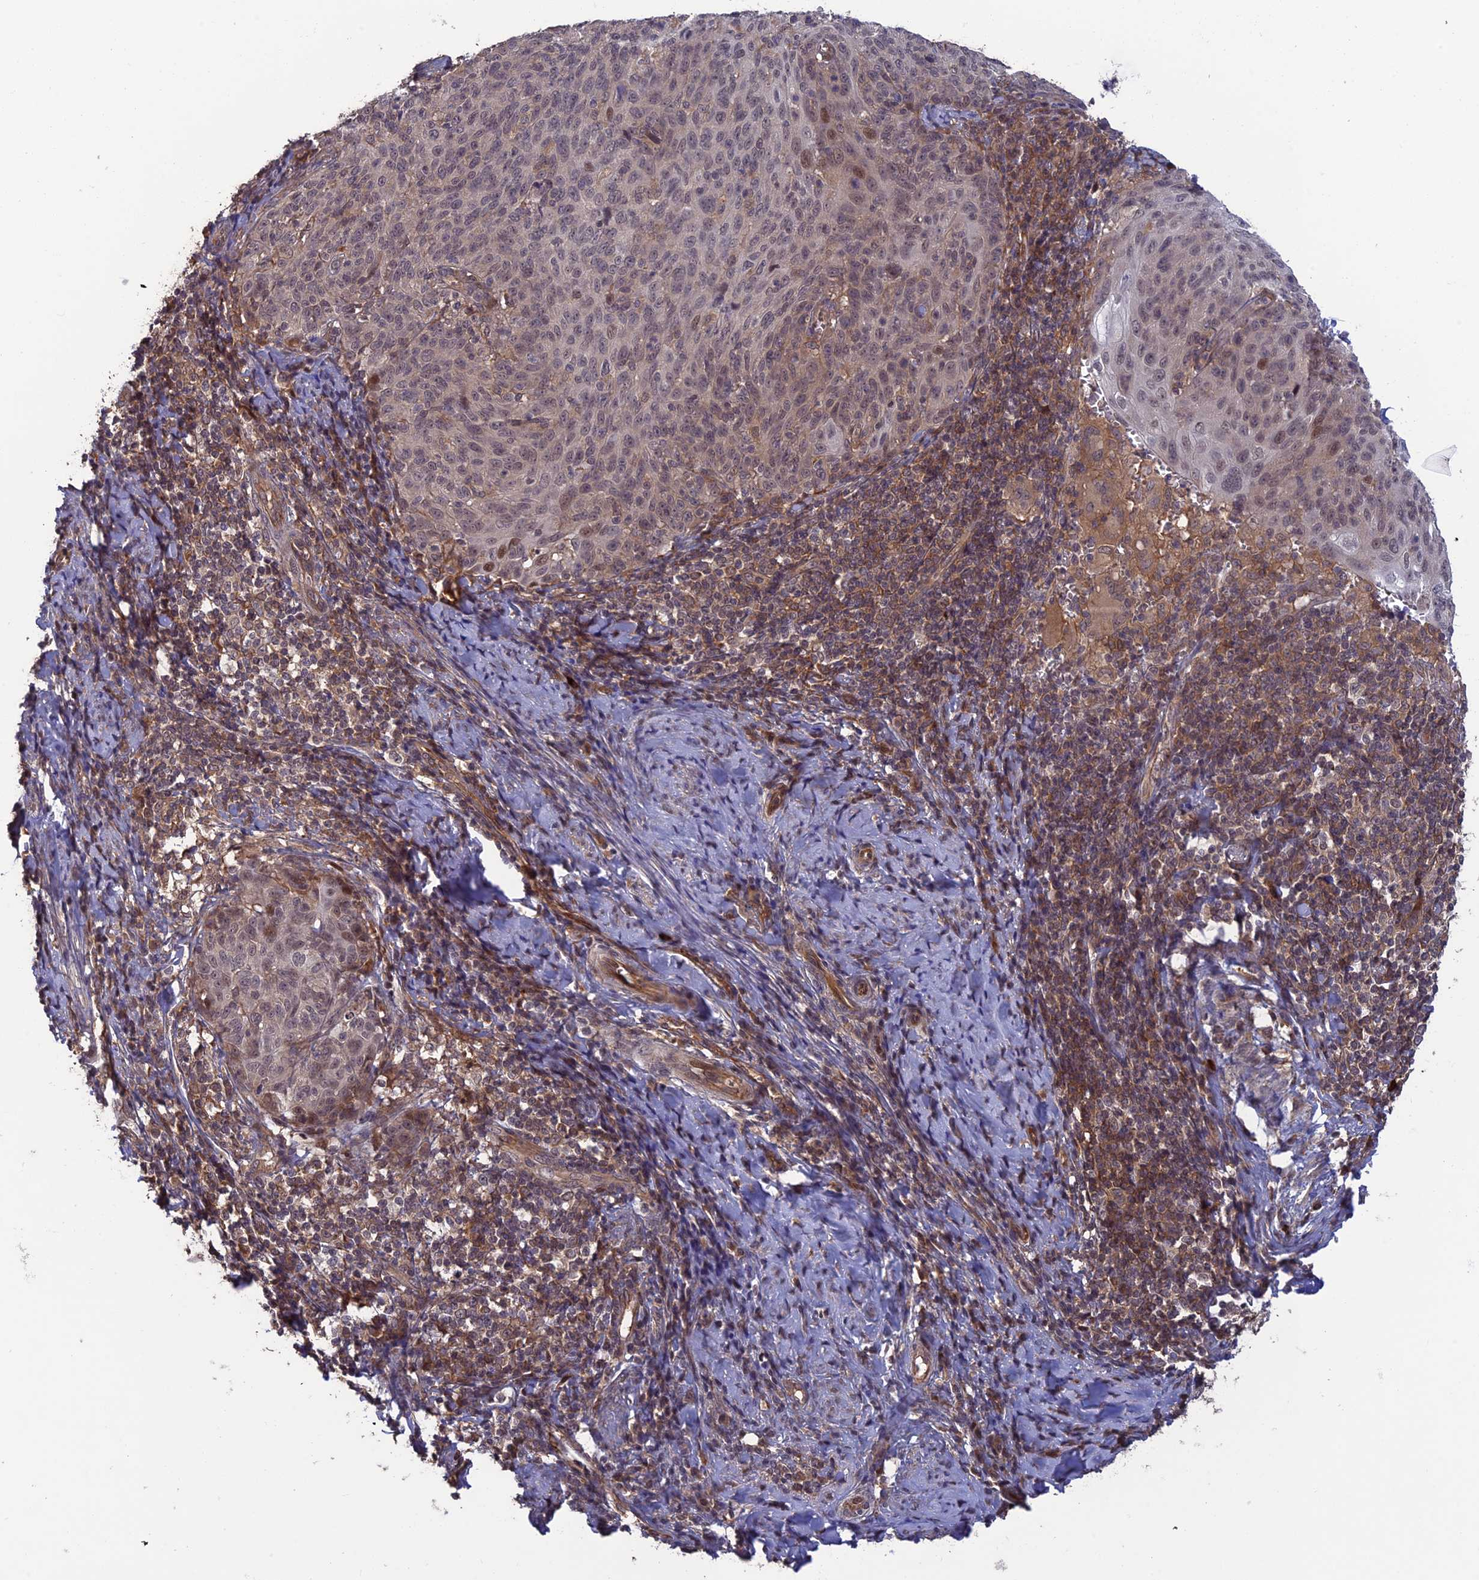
{"staining": {"intensity": "weak", "quantity": "<25%", "location": "nuclear"}, "tissue": "cervical cancer", "cell_type": "Tumor cells", "image_type": "cancer", "snomed": [{"axis": "morphology", "description": "Squamous cell carcinoma, NOS"}, {"axis": "topography", "description": "Cervix"}], "caption": "The immunohistochemistry (IHC) photomicrograph has no significant staining in tumor cells of squamous cell carcinoma (cervical) tissue.", "gene": "LIN37", "patient": {"sex": "female", "age": 70}}